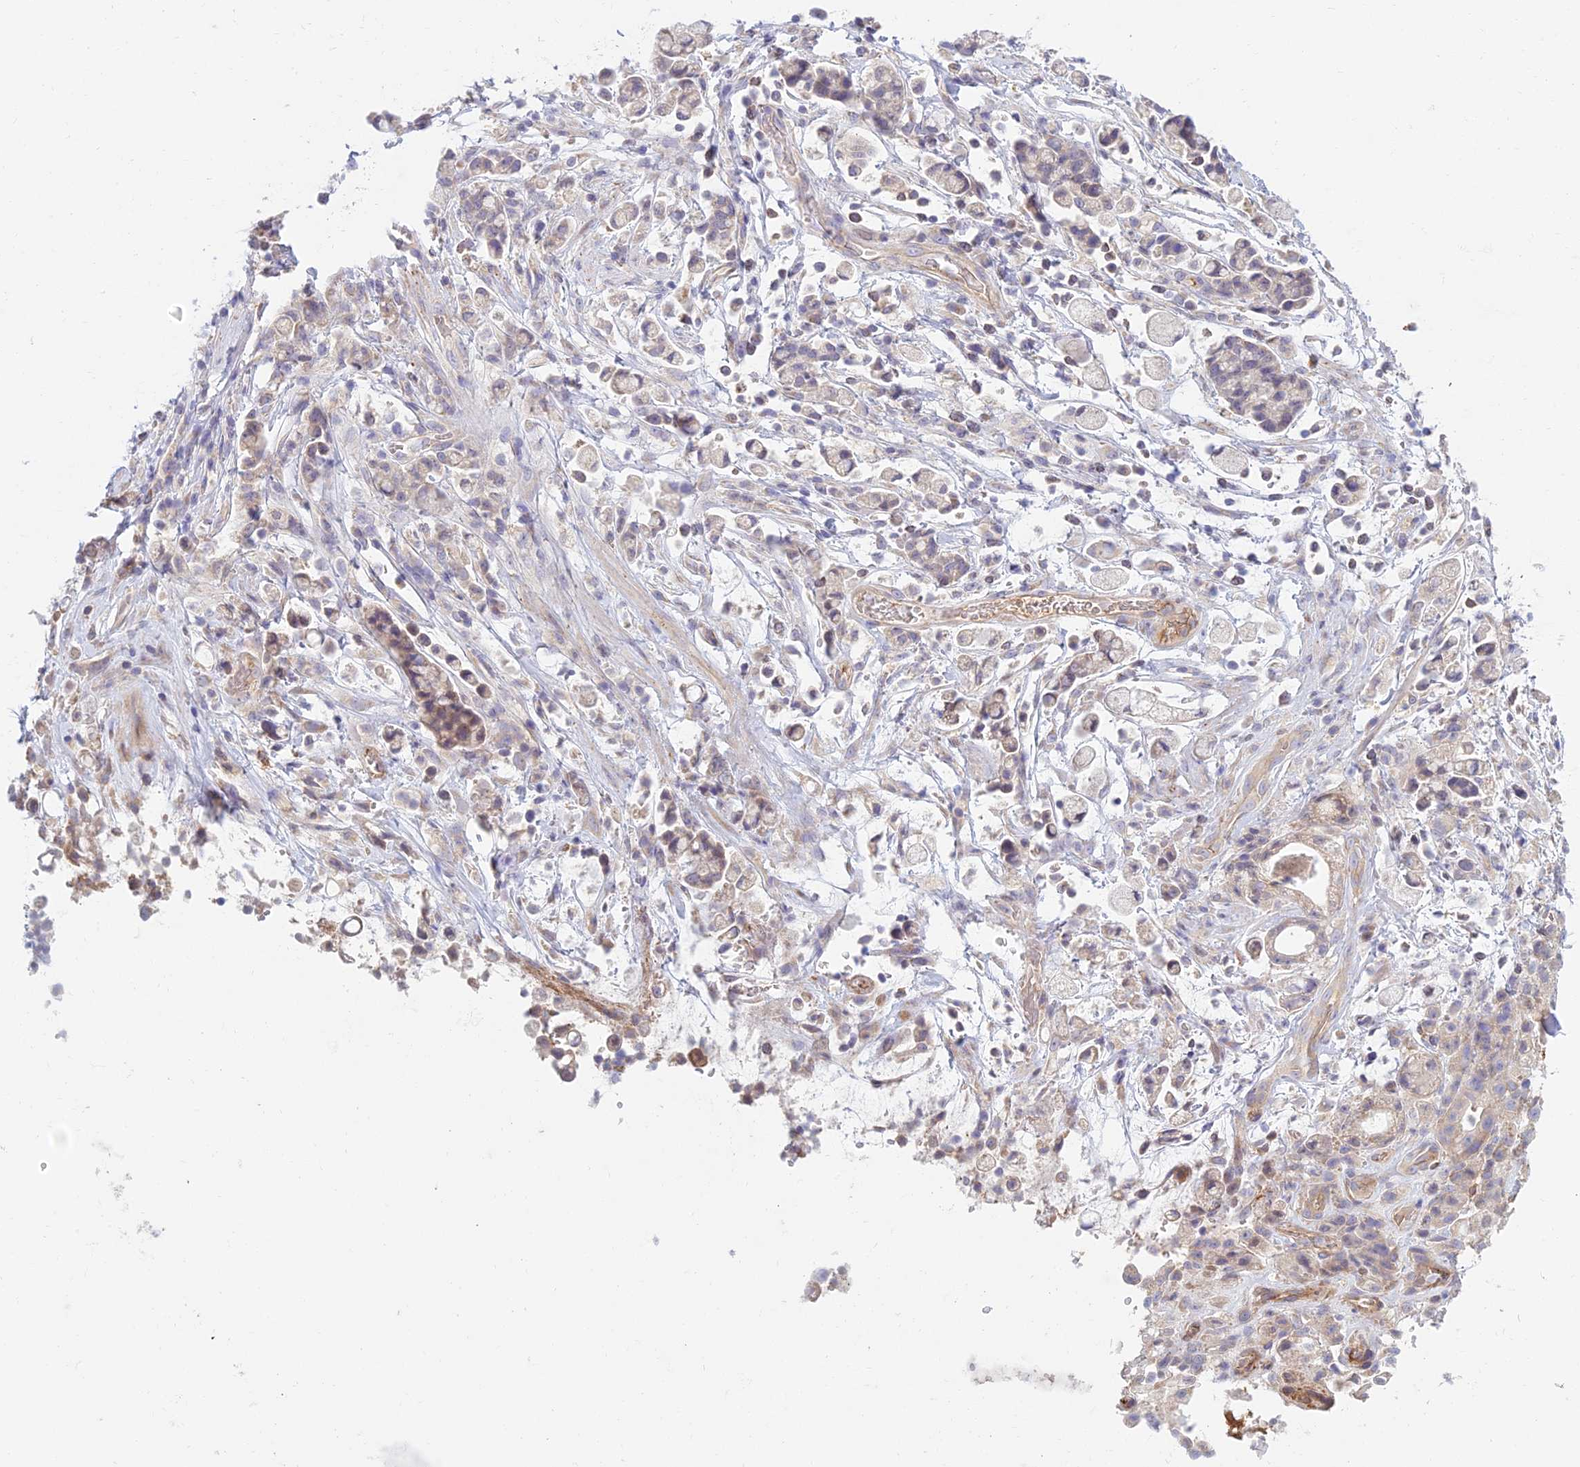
{"staining": {"intensity": "weak", "quantity": "<25%", "location": "cytoplasmic/membranous"}, "tissue": "stomach cancer", "cell_type": "Tumor cells", "image_type": "cancer", "snomed": [{"axis": "morphology", "description": "Adenocarcinoma, NOS"}, {"axis": "topography", "description": "Stomach"}], "caption": "DAB immunohistochemical staining of human stomach cancer reveals no significant positivity in tumor cells.", "gene": "DUS2", "patient": {"sex": "female", "age": 60}}